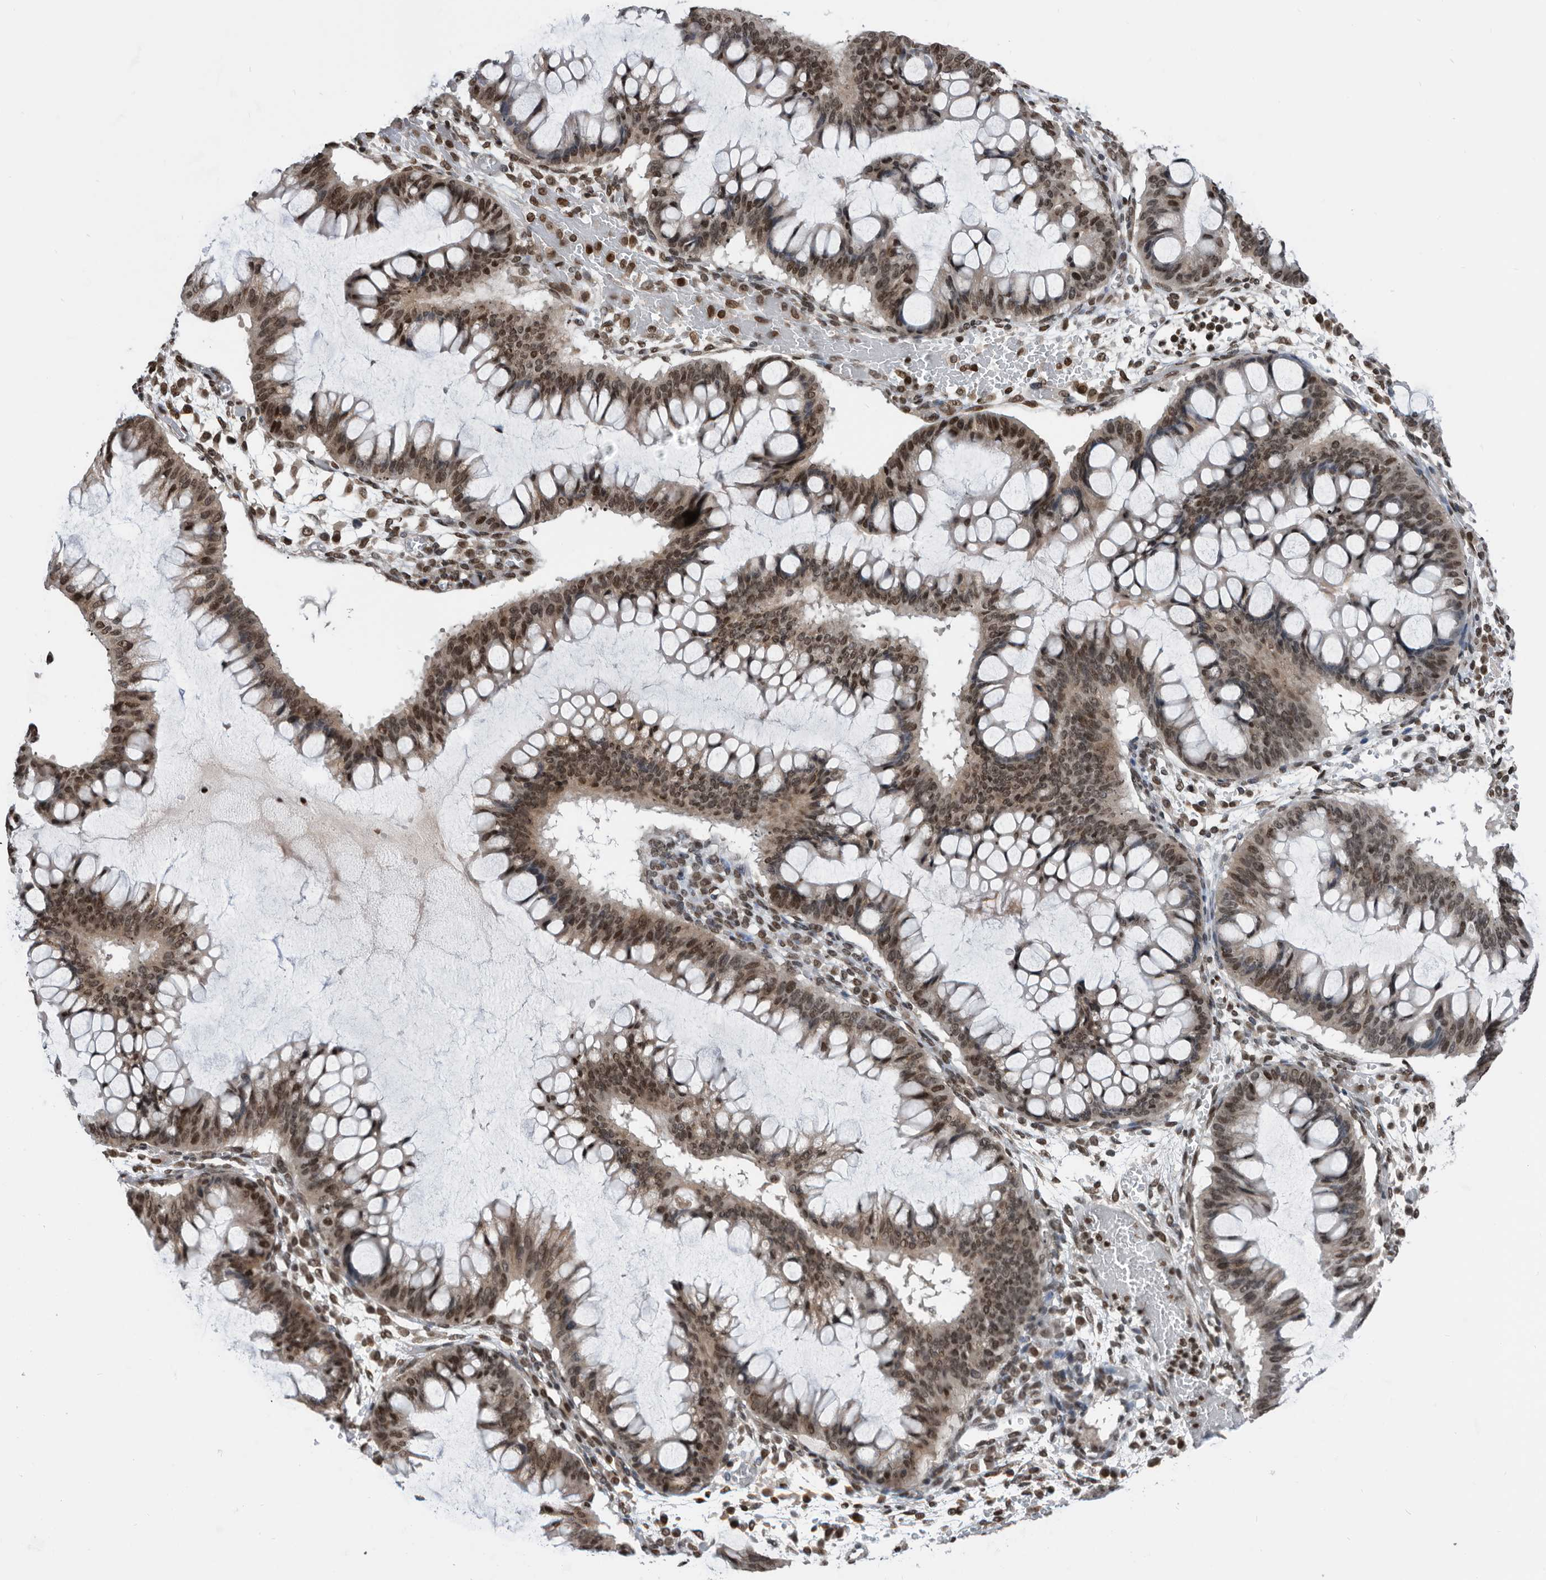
{"staining": {"intensity": "moderate", "quantity": ">75%", "location": "nuclear"}, "tissue": "ovarian cancer", "cell_type": "Tumor cells", "image_type": "cancer", "snomed": [{"axis": "morphology", "description": "Cystadenocarcinoma, mucinous, NOS"}, {"axis": "topography", "description": "Ovary"}], "caption": "Protein staining of ovarian cancer tissue displays moderate nuclear positivity in about >75% of tumor cells.", "gene": "SNRNP48", "patient": {"sex": "female", "age": 73}}